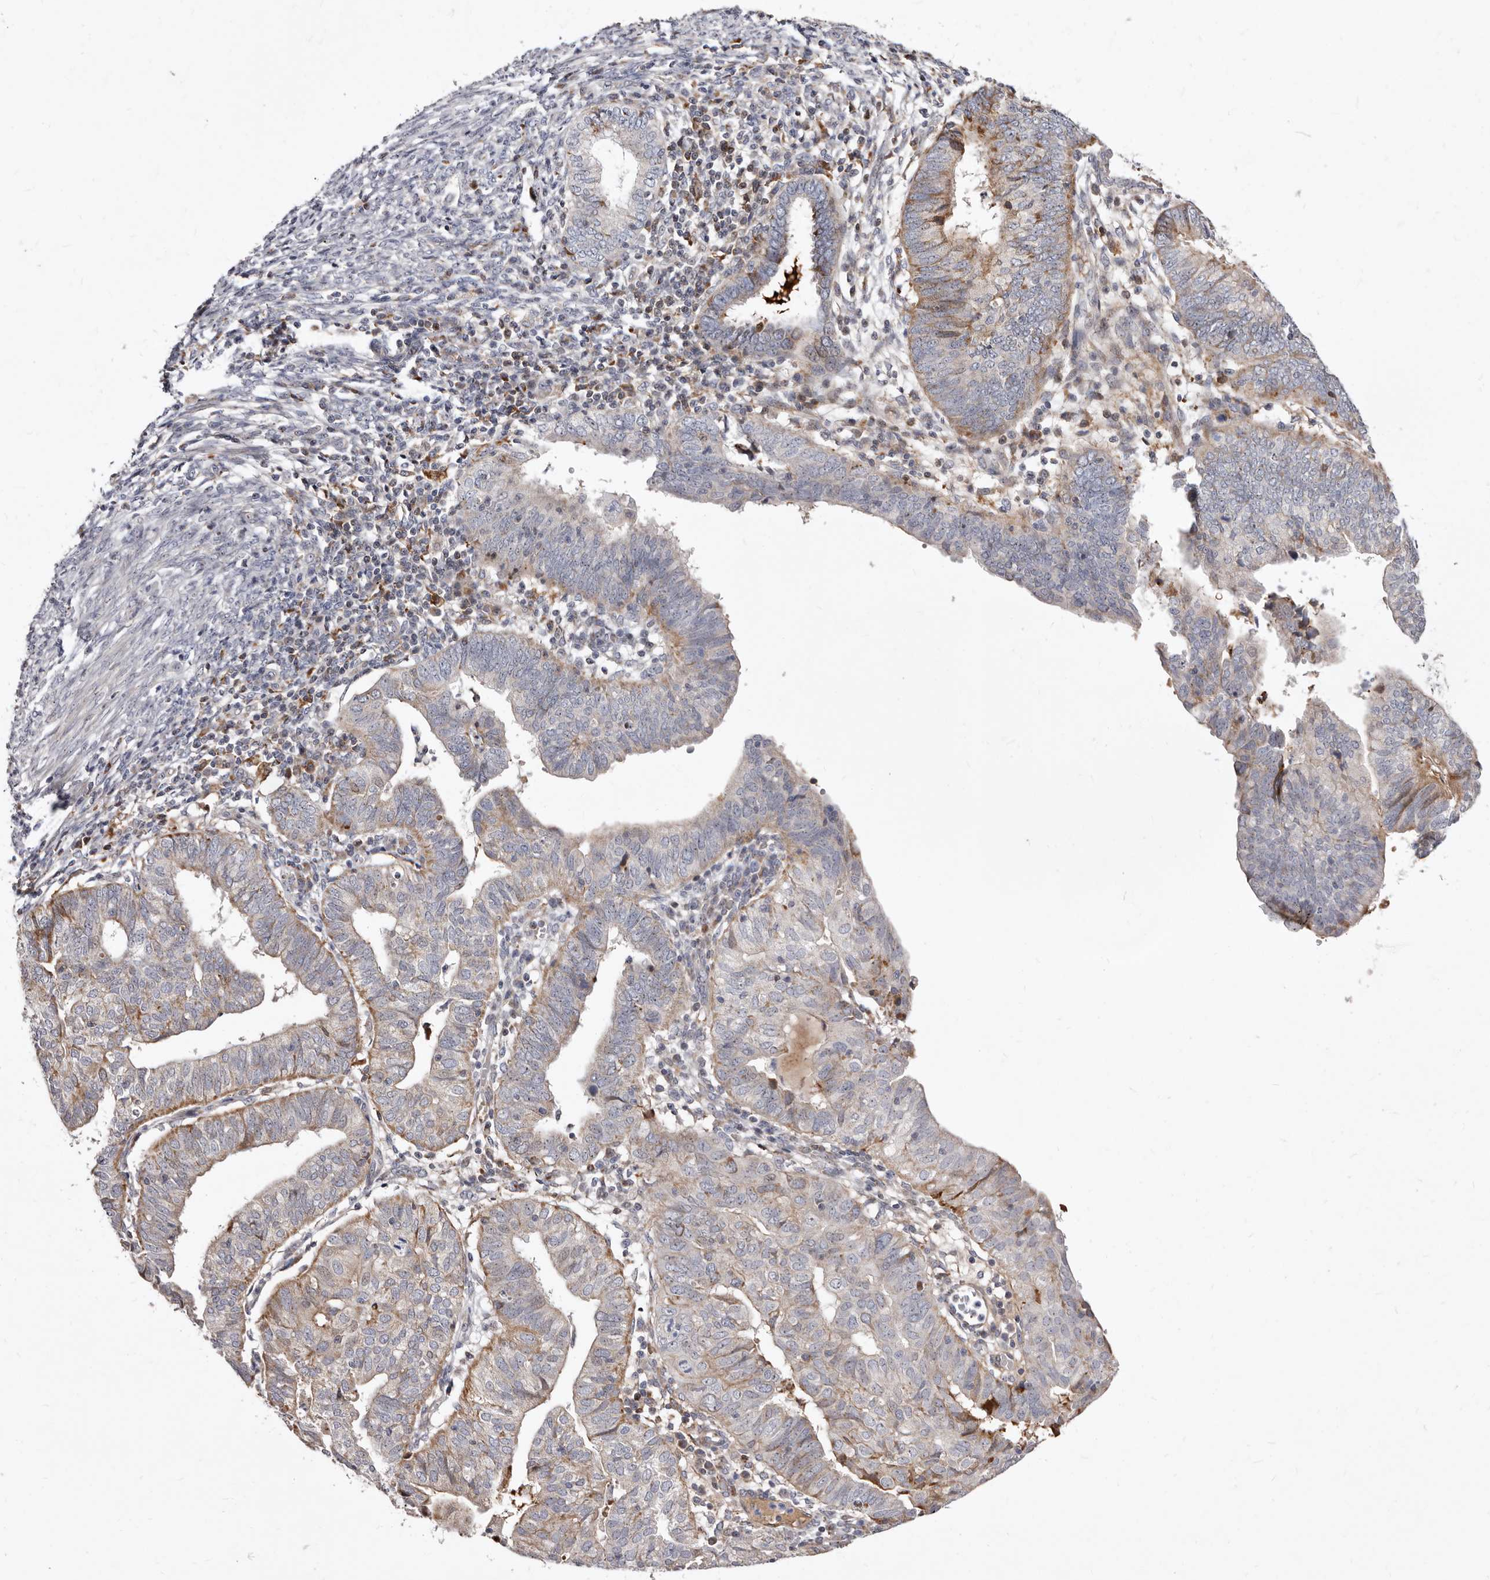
{"staining": {"intensity": "moderate", "quantity": "<25%", "location": "cytoplasmic/membranous"}, "tissue": "endometrial cancer", "cell_type": "Tumor cells", "image_type": "cancer", "snomed": [{"axis": "morphology", "description": "Adenocarcinoma, NOS"}, {"axis": "topography", "description": "Uterus"}], "caption": "Endometrial cancer stained with a brown dye shows moderate cytoplasmic/membranous positive expression in approximately <25% of tumor cells.", "gene": "NUBPL", "patient": {"sex": "female", "age": 77}}